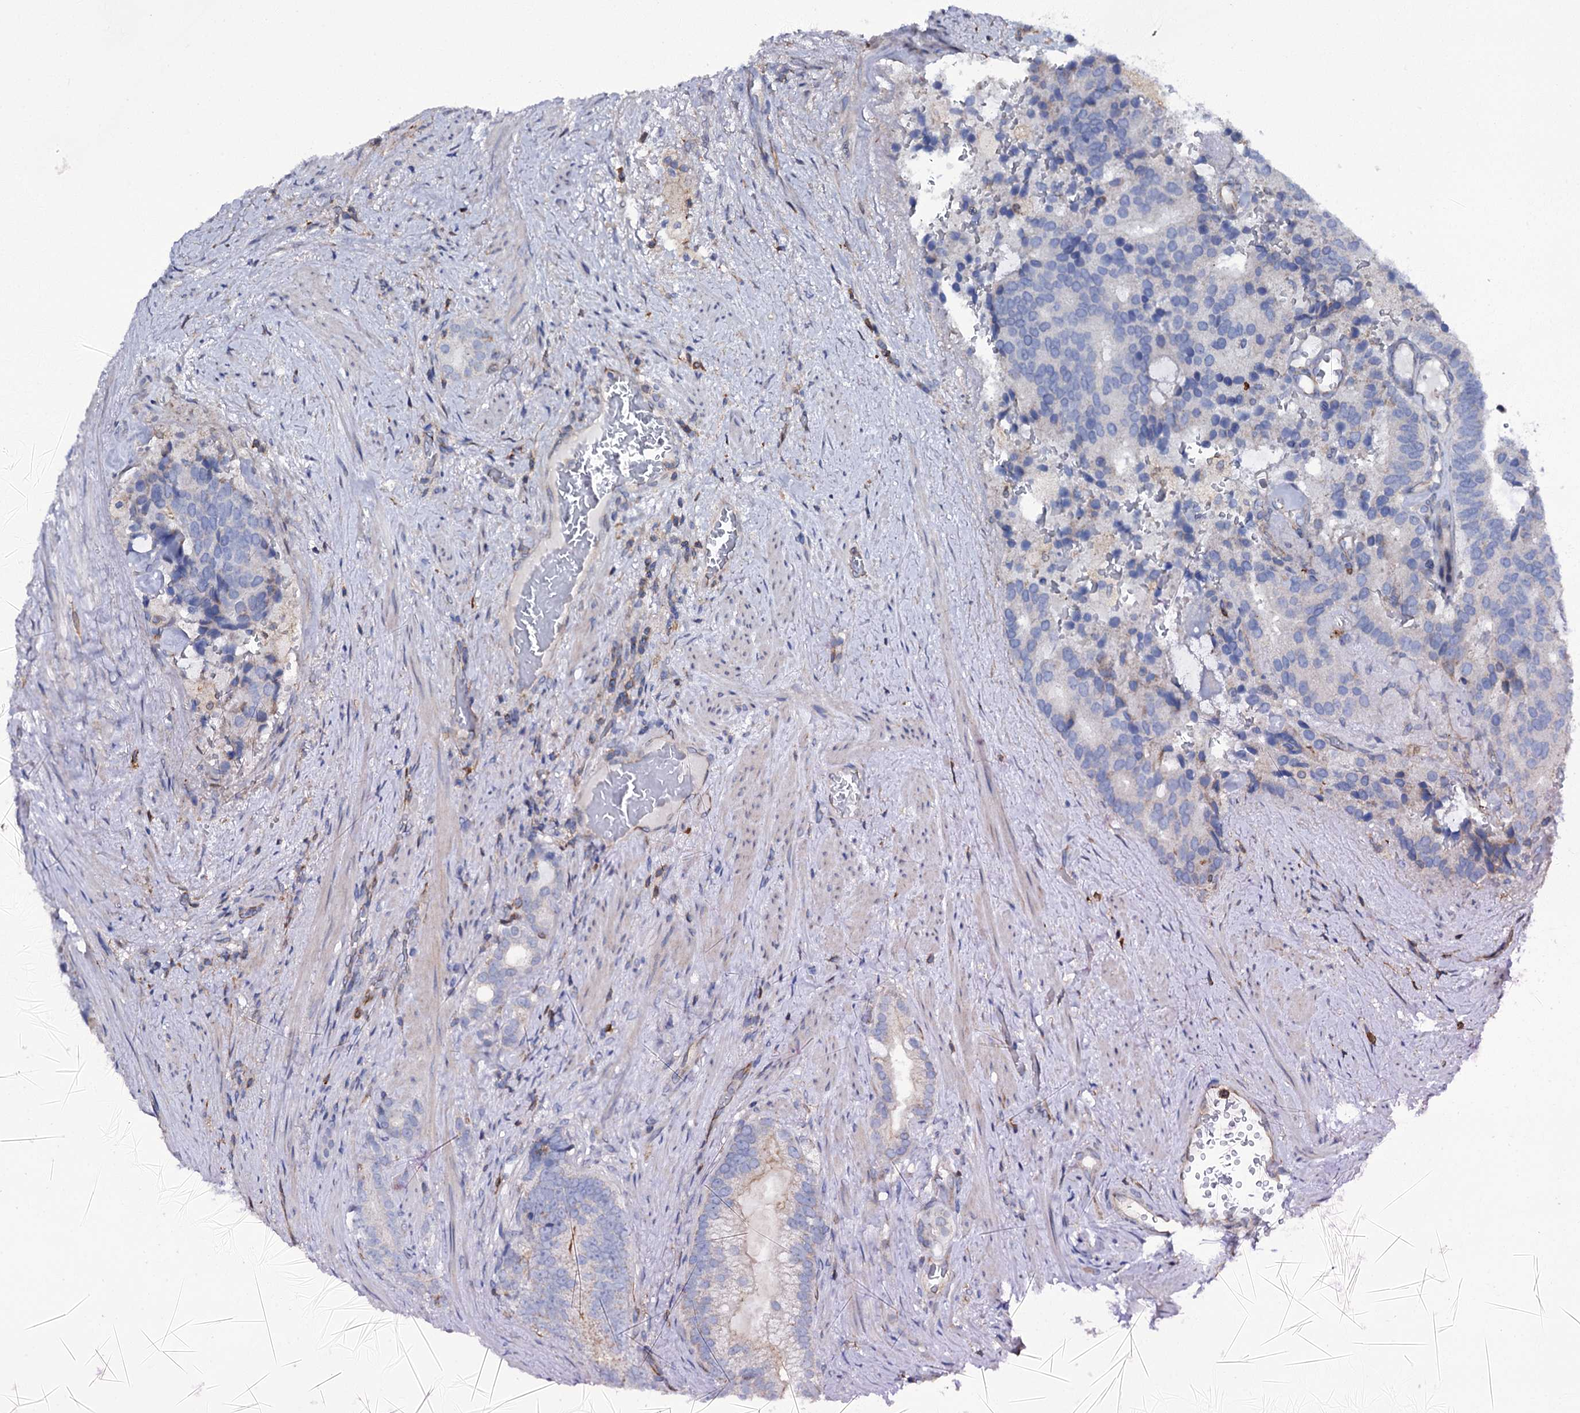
{"staining": {"intensity": "negative", "quantity": "none", "location": "none"}, "tissue": "prostate cancer", "cell_type": "Tumor cells", "image_type": "cancer", "snomed": [{"axis": "morphology", "description": "Adenocarcinoma, Low grade"}, {"axis": "topography", "description": "Prostate"}], "caption": "DAB immunohistochemical staining of human prostate cancer reveals no significant positivity in tumor cells.", "gene": "TTC23", "patient": {"sex": "male", "age": 71}}